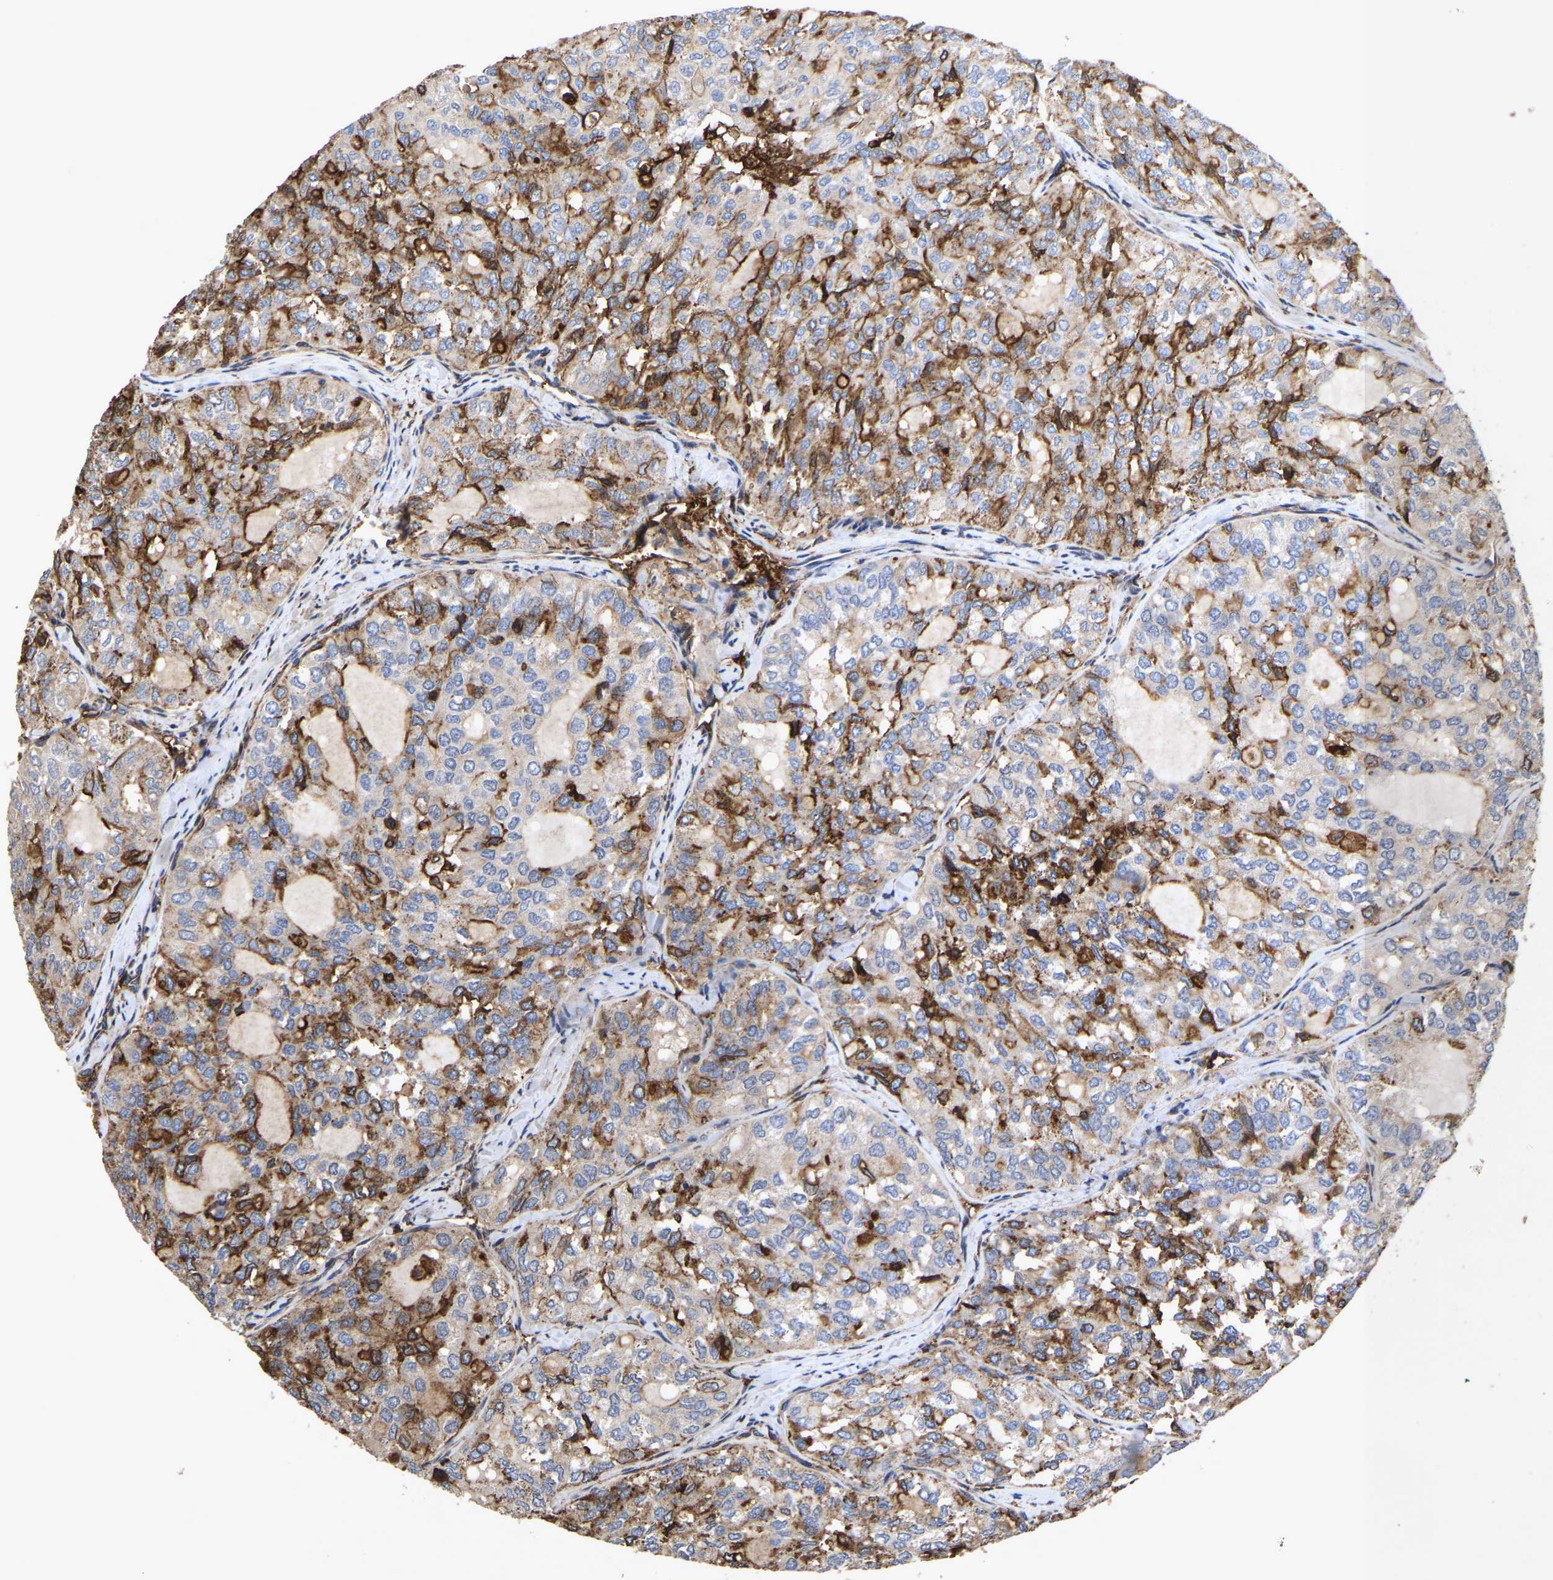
{"staining": {"intensity": "moderate", "quantity": "<25%", "location": "cytoplasmic/membranous"}, "tissue": "thyroid cancer", "cell_type": "Tumor cells", "image_type": "cancer", "snomed": [{"axis": "morphology", "description": "Follicular adenoma carcinoma, NOS"}, {"axis": "topography", "description": "Thyroid gland"}], "caption": "Tumor cells show moderate cytoplasmic/membranous positivity in approximately <25% of cells in follicular adenoma carcinoma (thyroid).", "gene": "LIF", "patient": {"sex": "male", "age": 75}}